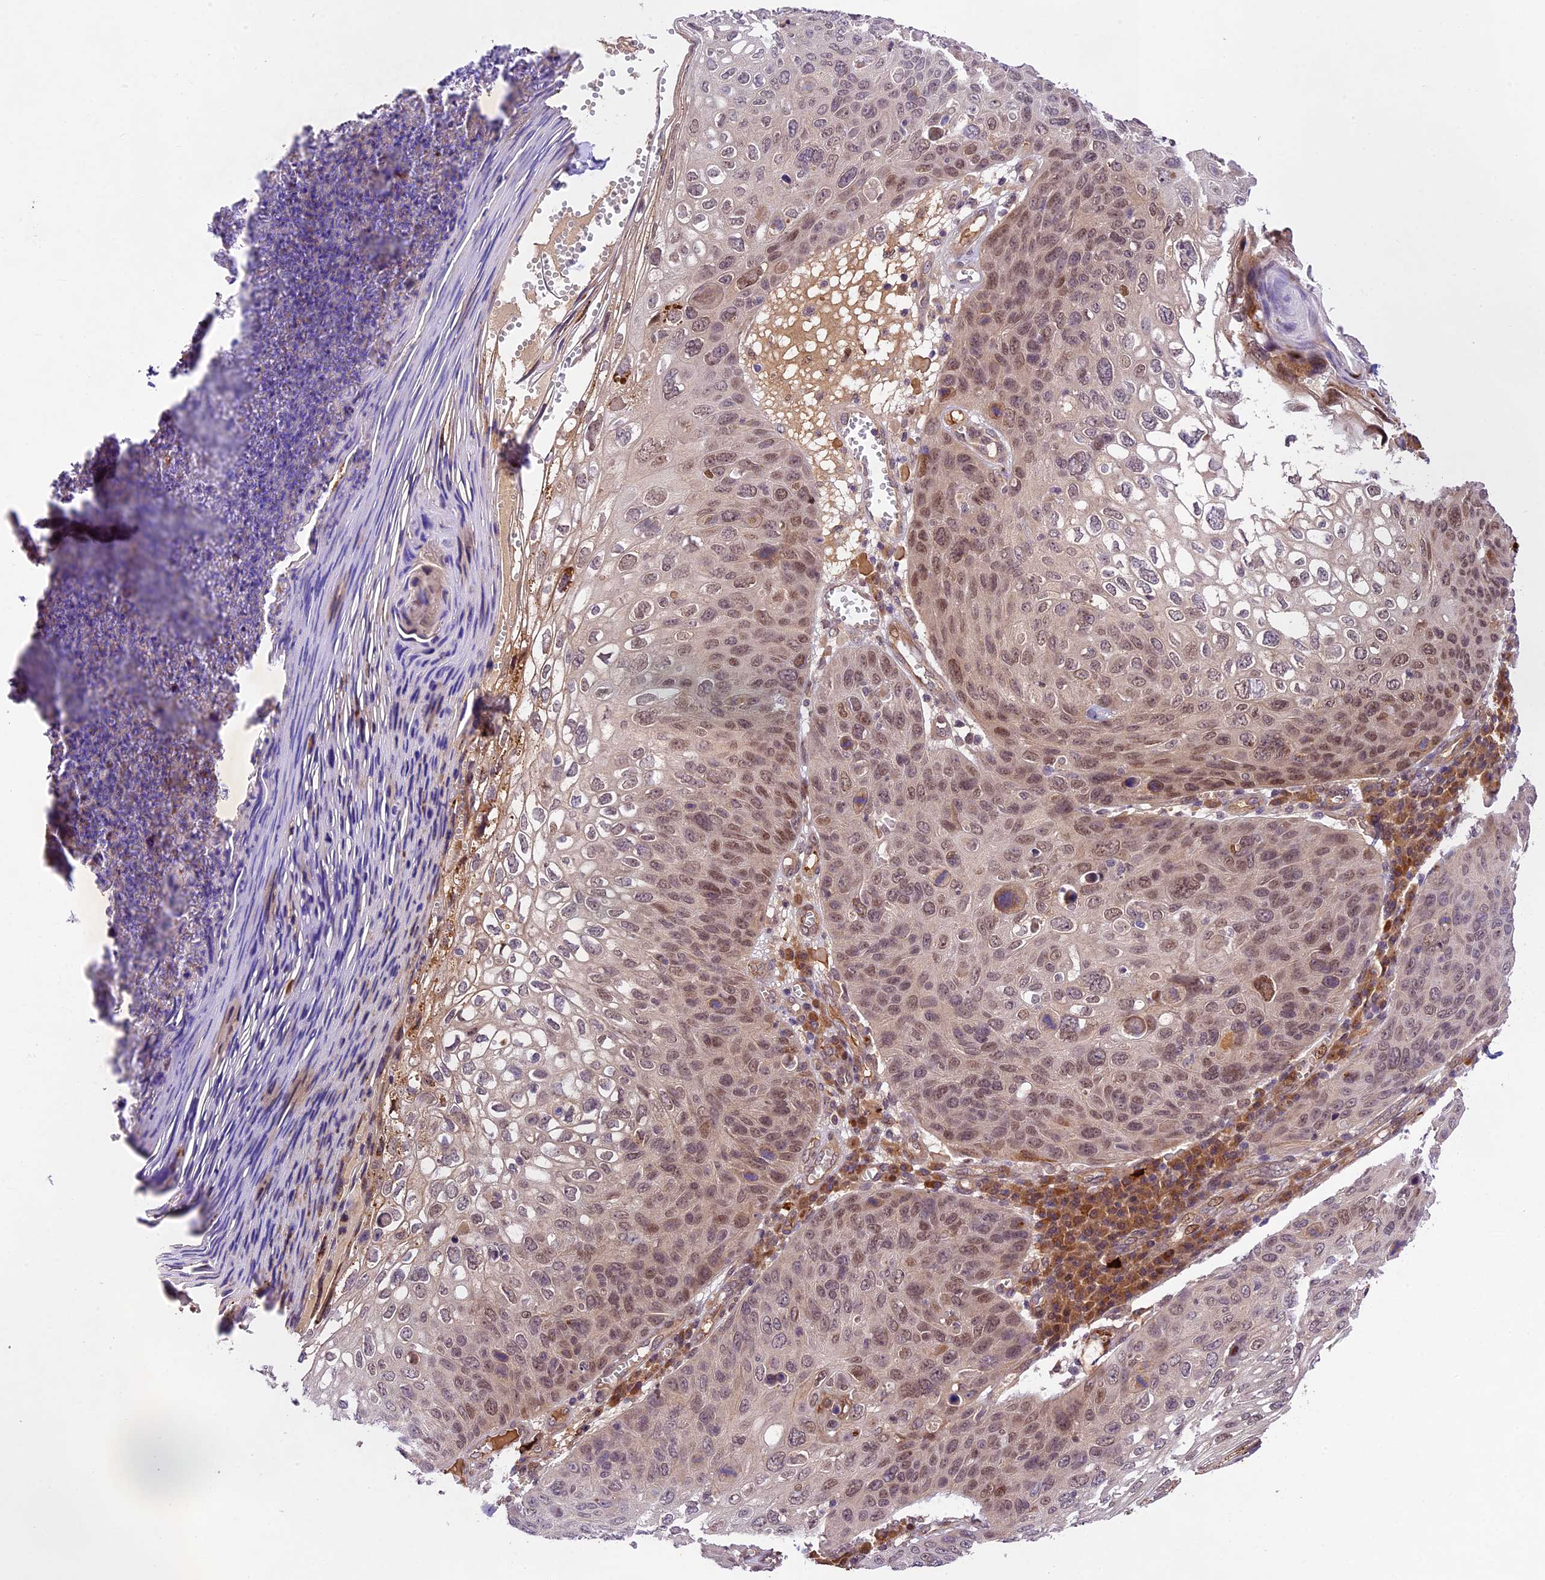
{"staining": {"intensity": "moderate", "quantity": ">75%", "location": "nuclear"}, "tissue": "skin cancer", "cell_type": "Tumor cells", "image_type": "cancer", "snomed": [{"axis": "morphology", "description": "Squamous cell carcinoma, NOS"}, {"axis": "topography", "description": "Skin"}], "caption": "Protein staining by immunohistochemistry demonstrates moderate nuclear positivity in about >75% of tumor cells in skin squamous cell carcinoma.", "gene": "NEK8", "patient": {"sex": "female", "age": 90}}